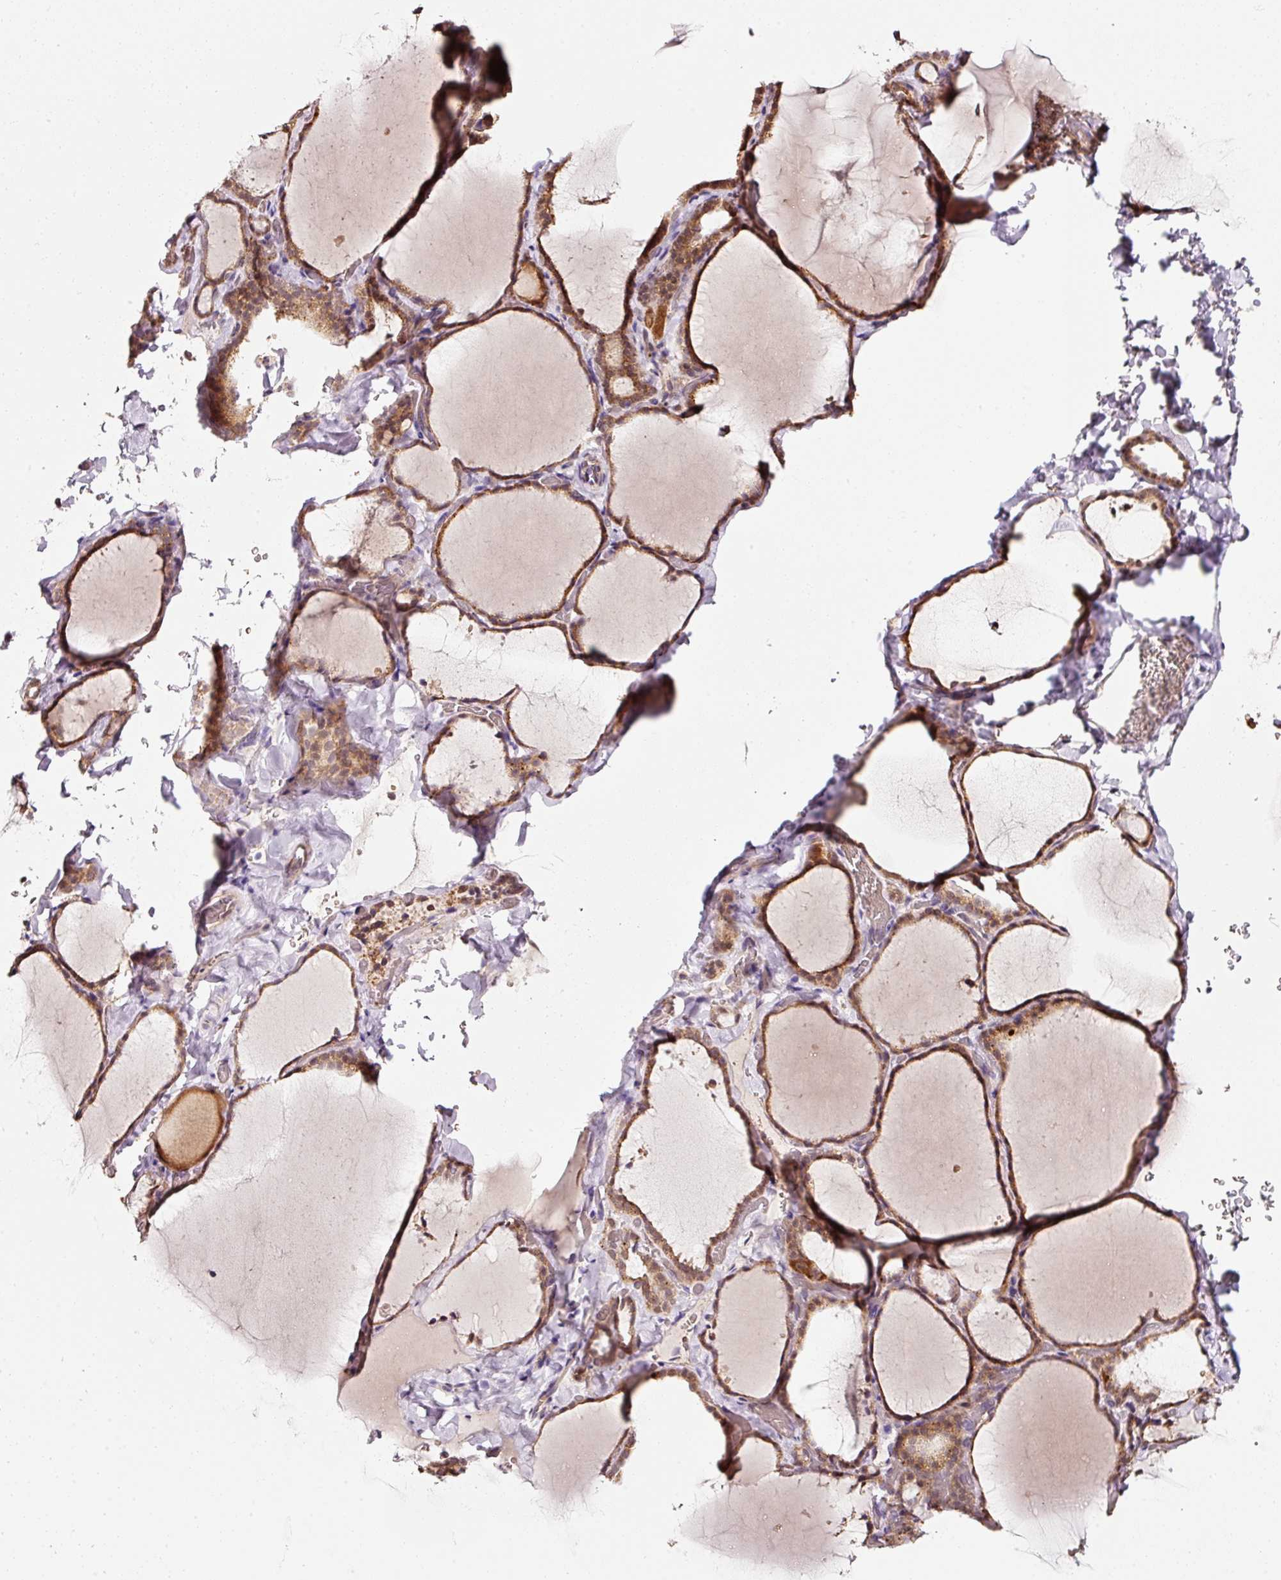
{"staining": {"intensity": "moderate", "quantity": ">75%", "location": "cytoplasmic/membranous,nuclear"}, "tissue": "thyroid gland", "cell_type": "Glandular cells", "image_type": "normal", "snomed": [{"axis": "morphology", "description": "Normal tissue, NOS"}, {"axis": "topography", "description": "Thyroid gland"}], "caption": "DAB (3,3'-diaminobenzidine) immunohistochemical staining of unremarkable human thyroid gland shows moderate cytoplasmic/membranous,nuclear protein positivity in approximately >75% of glandular cells.", "gene": "ZNF460", "patient": {"sex": "female", "age": 22}}